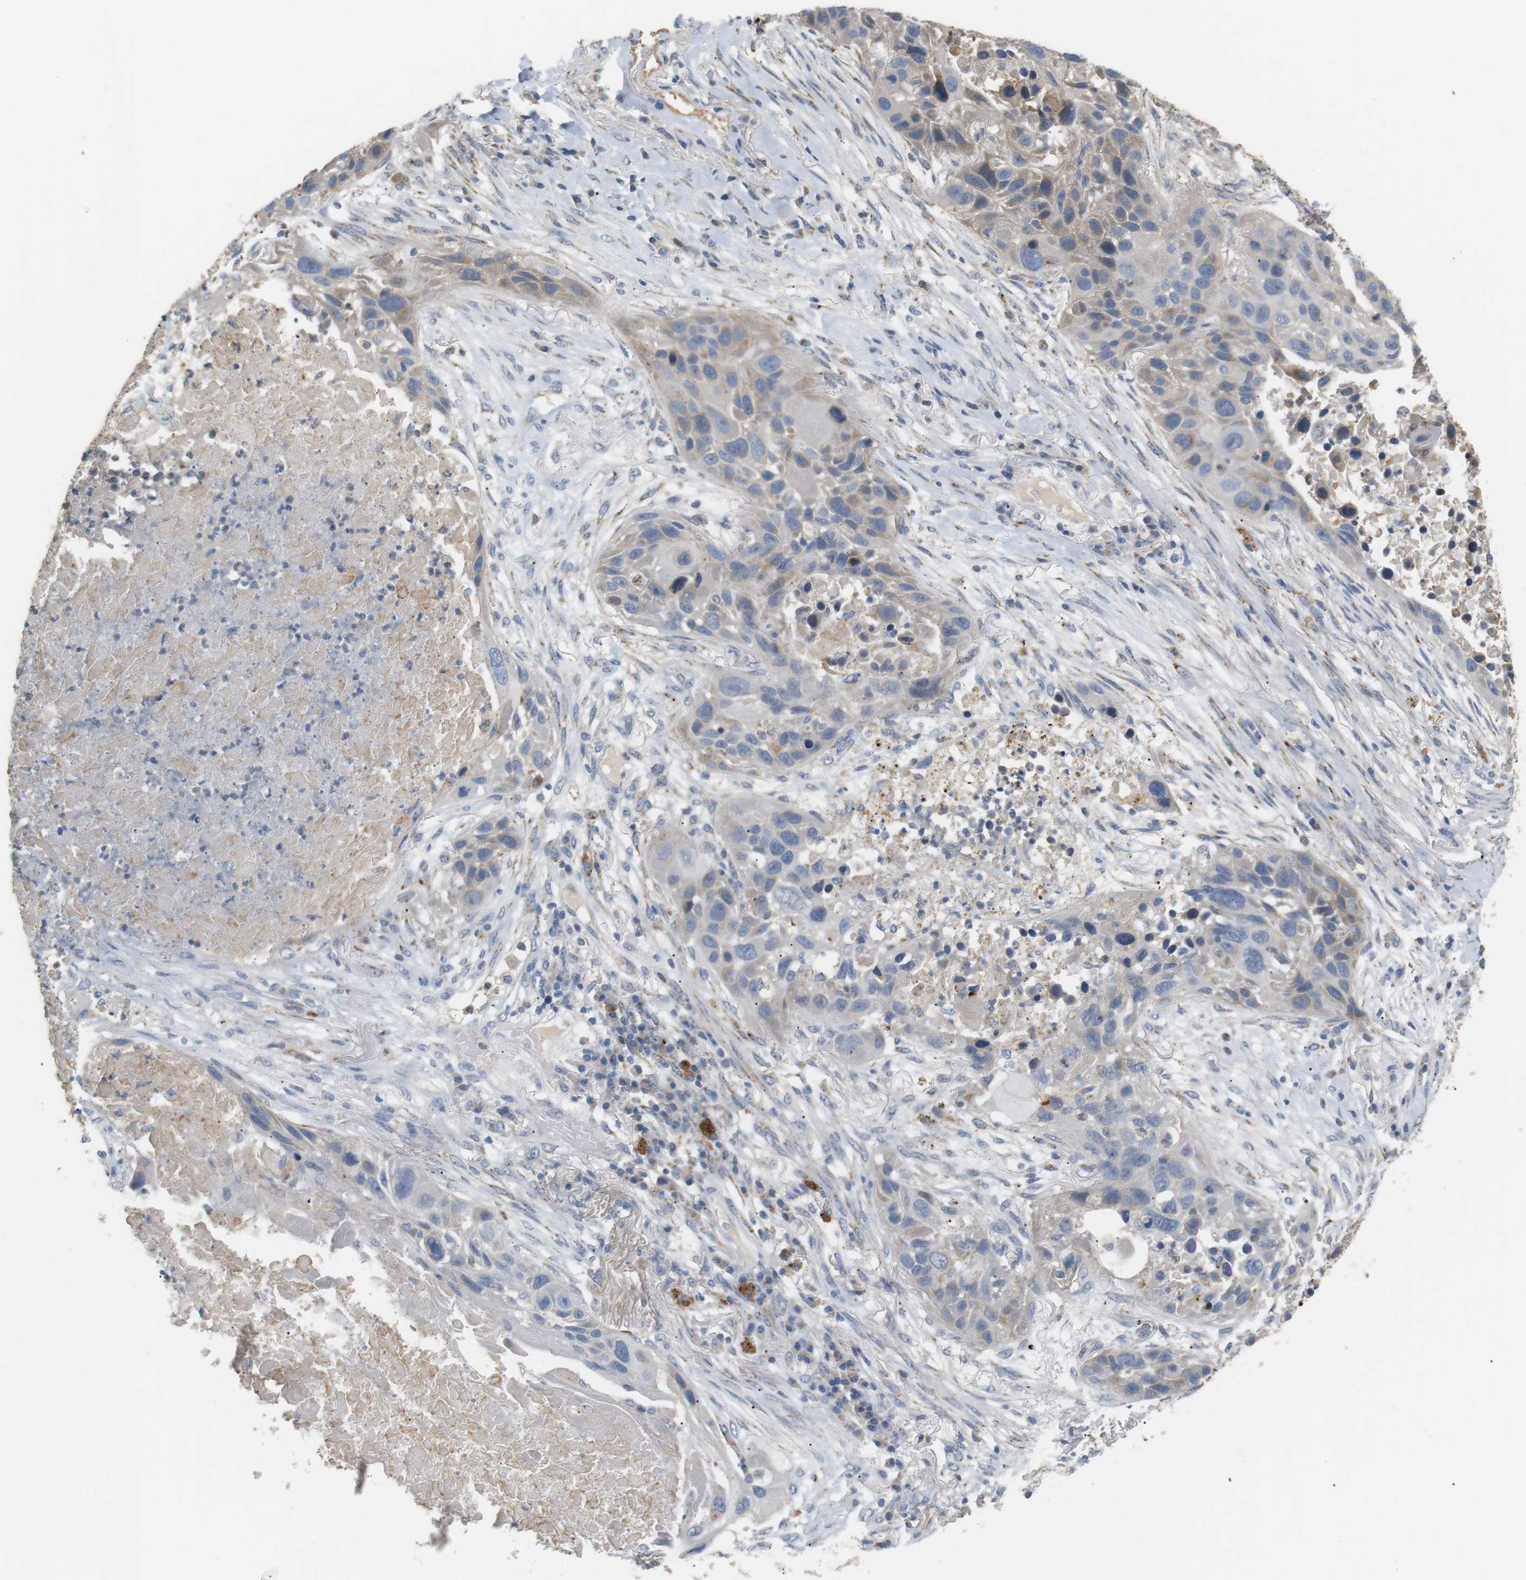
{"staining": {"intensity": "weak", "quantity": "<25%", "location": "cytoplasmic/membranous"}, "tissue": "lung cancer", "cell_type": "Tumor cells", "image_type": "cancer", "snomed": [{"axis": "morphology", "description": "Squamous cell carcinoma, NOS"}, {"axis": "topography", "description": "Lung"}], "caption": "An image of lung cancer stained for a protein displays no brown staining in tumor cells. (DAB (3,3'-diaminobenzidine) immunohistochemistry visualized using brightfield microscopy, high magnification).", "gene": "CD300E", "patient": {"sex": "male", "age": 57}}